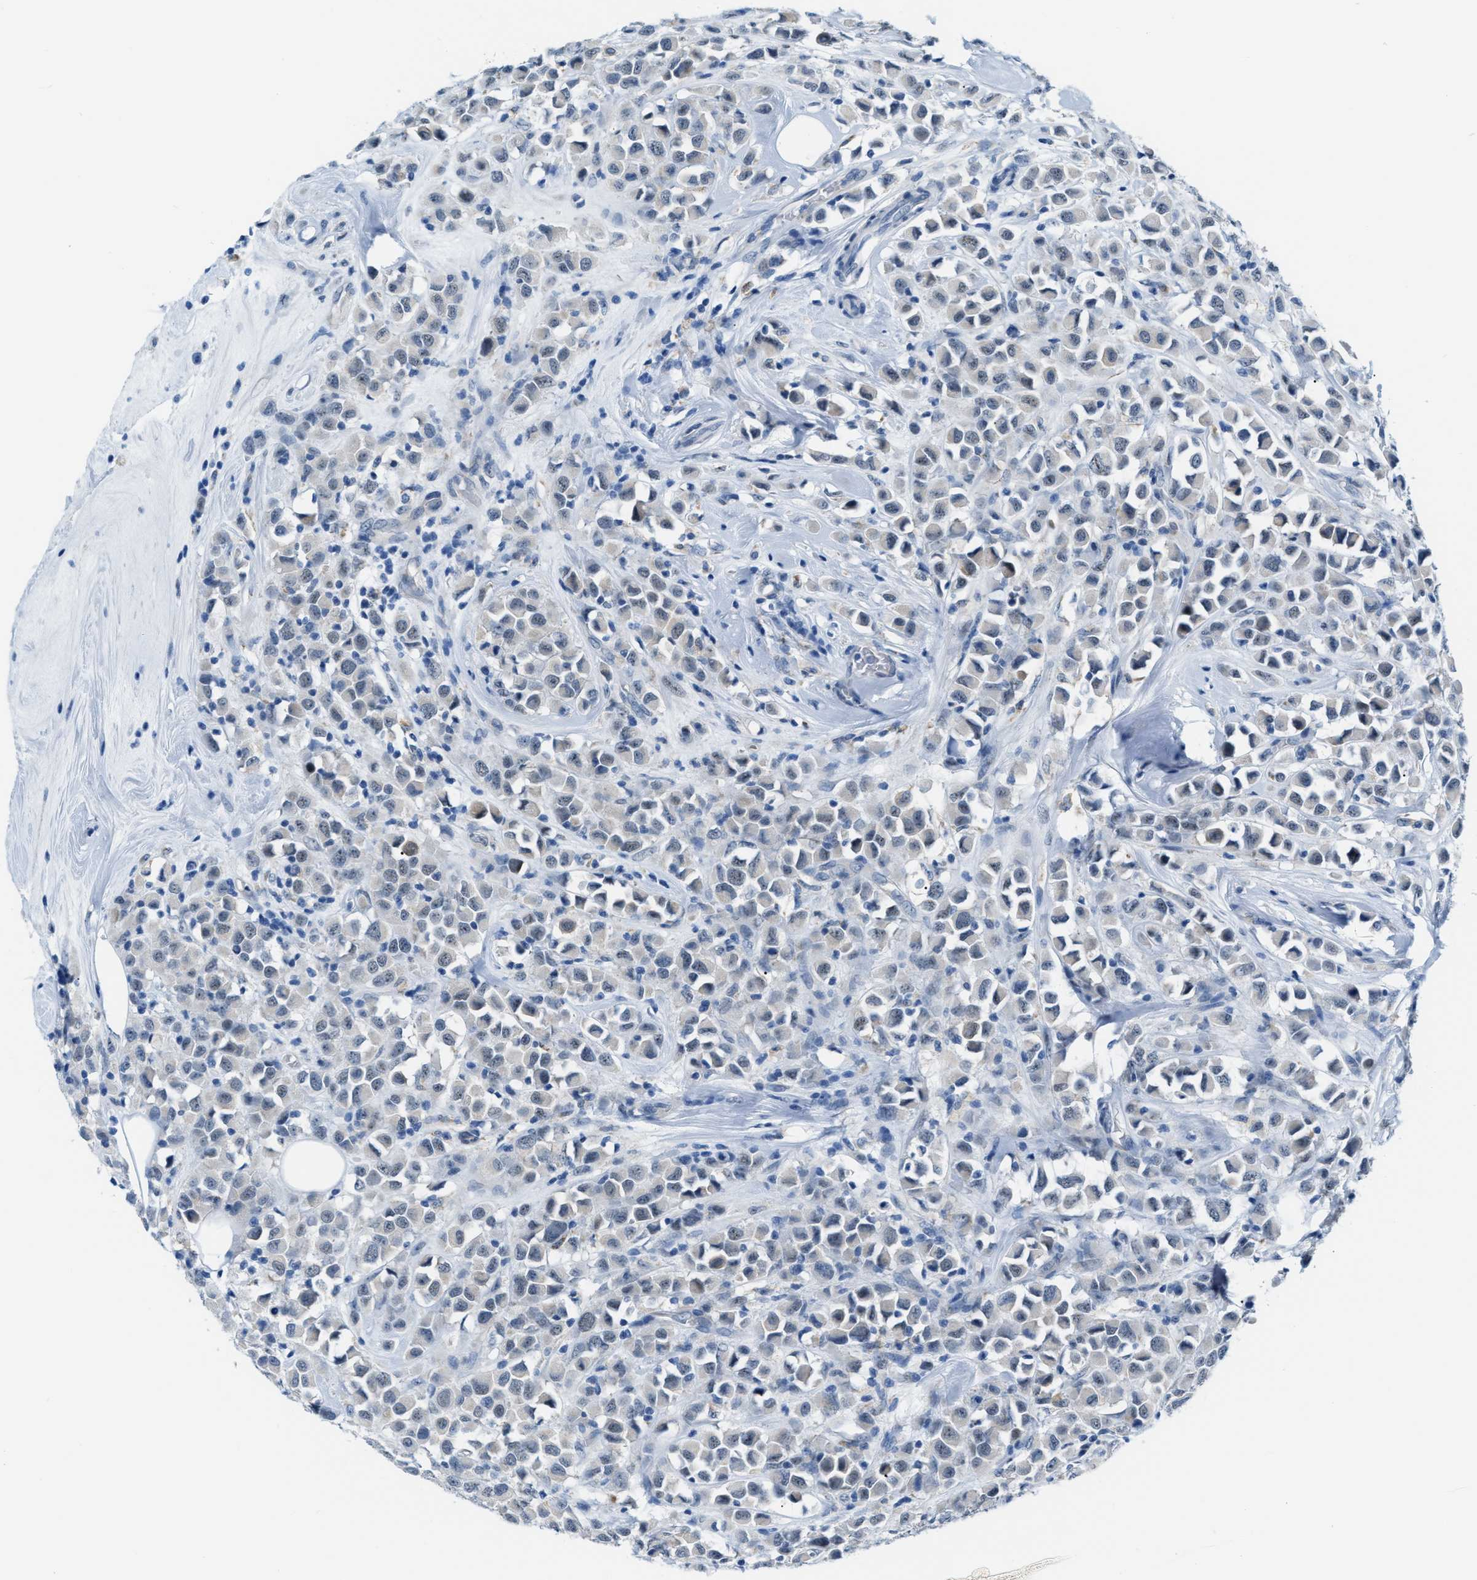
{"staining": {"intensity": "weak", "quantity": "<25%", "location": "cytoplasmic/membranous,nuclear"}, "tissue": "breast cancer", "cell_type": "Tumor cells", "image_type": "cancer", "snomed": [{"axis": "morphology", "description": "Duct carcinoma"}, {"axis": "topography", "description": "Breast"}], "caption": "Immunohistochemistry (IHC) image of human infiltrating ductal carcinoma (breast) stained for a protein (brown), which demonstrates no positivity in tumor cells.", "gene": "PHRF1", "patient": {"sex": "female", "age": 61}}